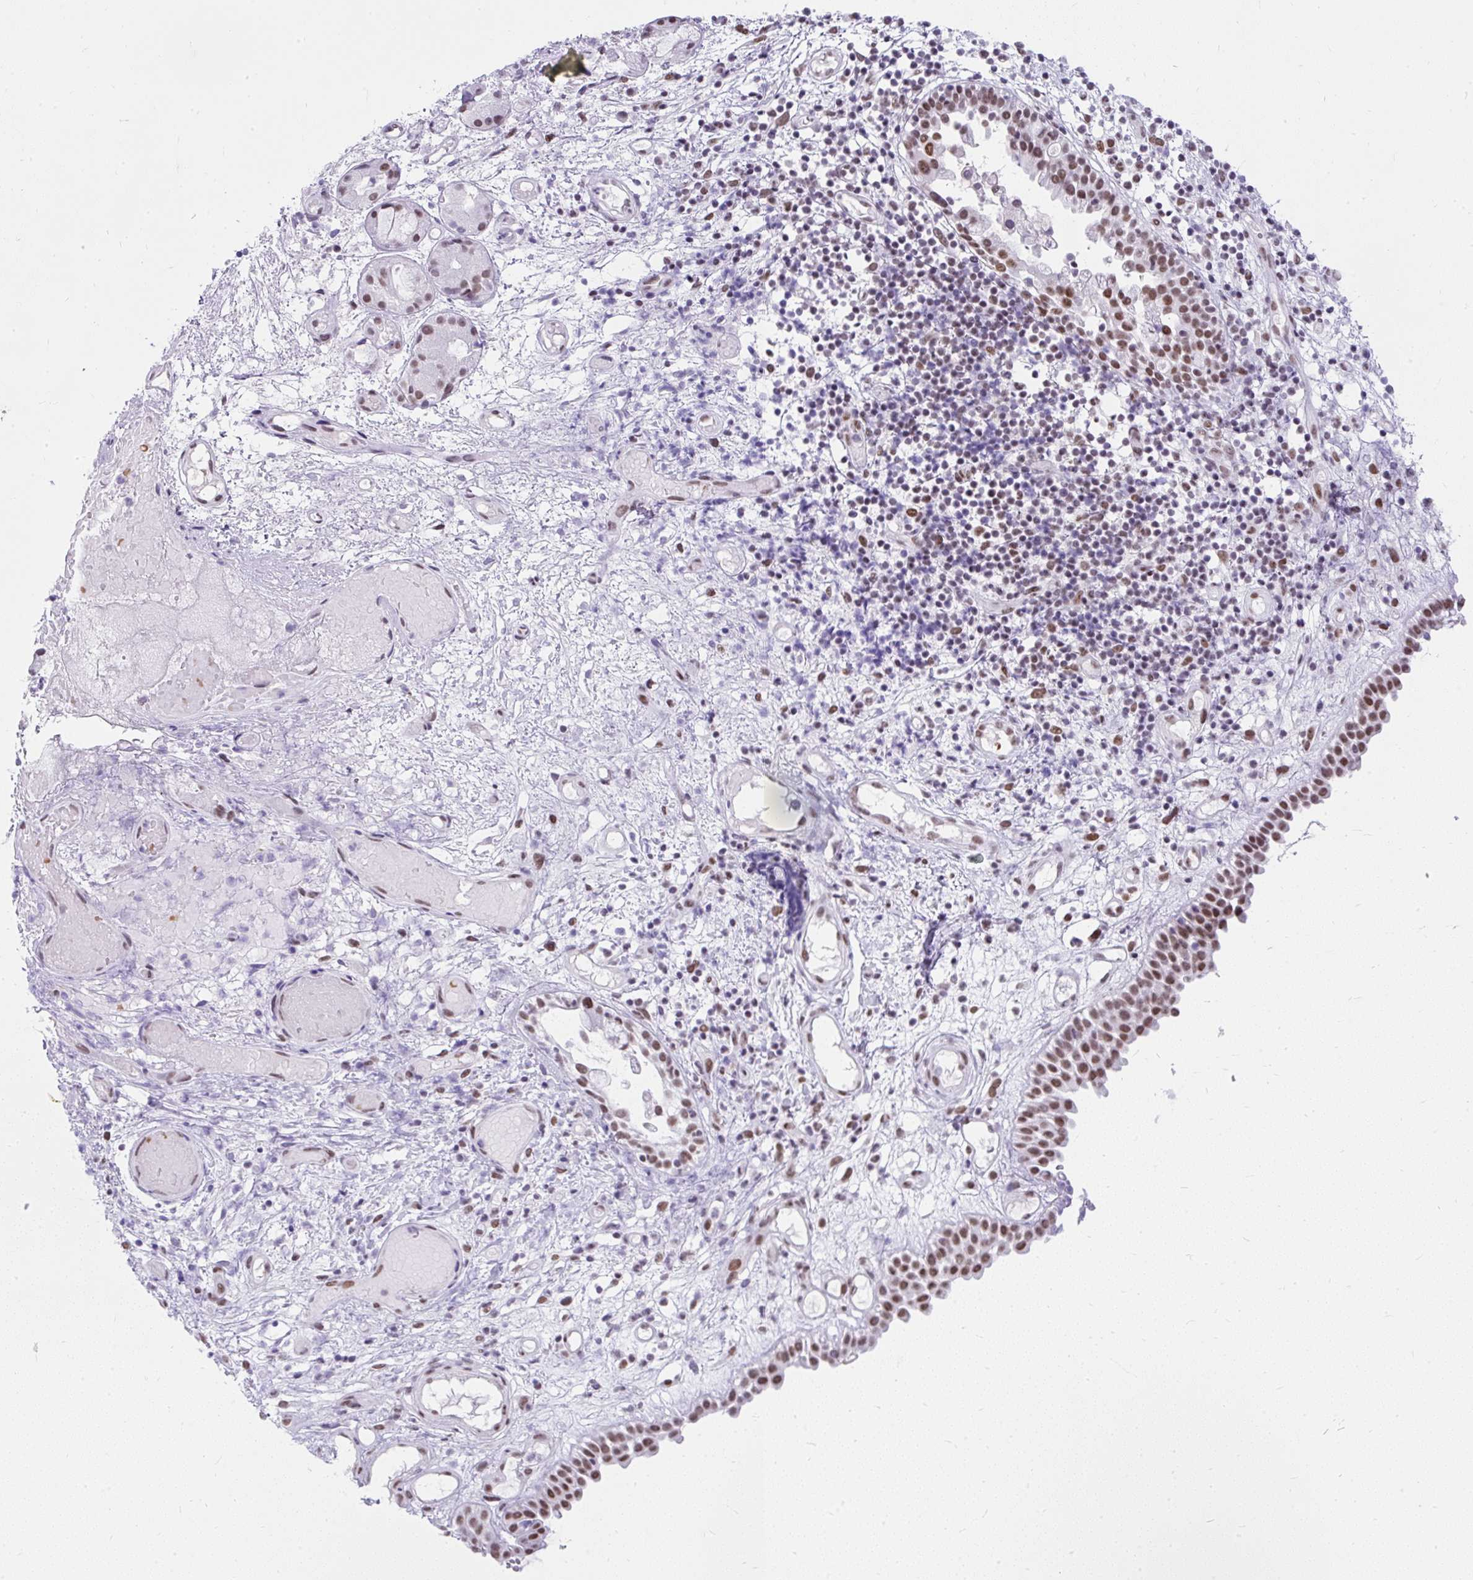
{"staining": {"intensity": "moderate", "quantity": ">75%", "location": "nuclear"}, "tissue": "nasopharynx", "cell_type": "Respiratory epithelial cells", "image_type": "normal", "snomed": [{"axis": "morphology", "description": "Normal tissue, NOS"}, {"axis": "morphology", "description": "Inflammation, NOS"}, {"axis": "topography", "description": "Nasopharynx"}], "caption": "A histopathology image showing moderate nuclear staining in about >75% of respiratory epithelial cells in benign nasopharynx, as visualized by brown immunohistochemical staining.", "gene": "PLCXD2", "patient": {"sex": "male", "age": 54}}